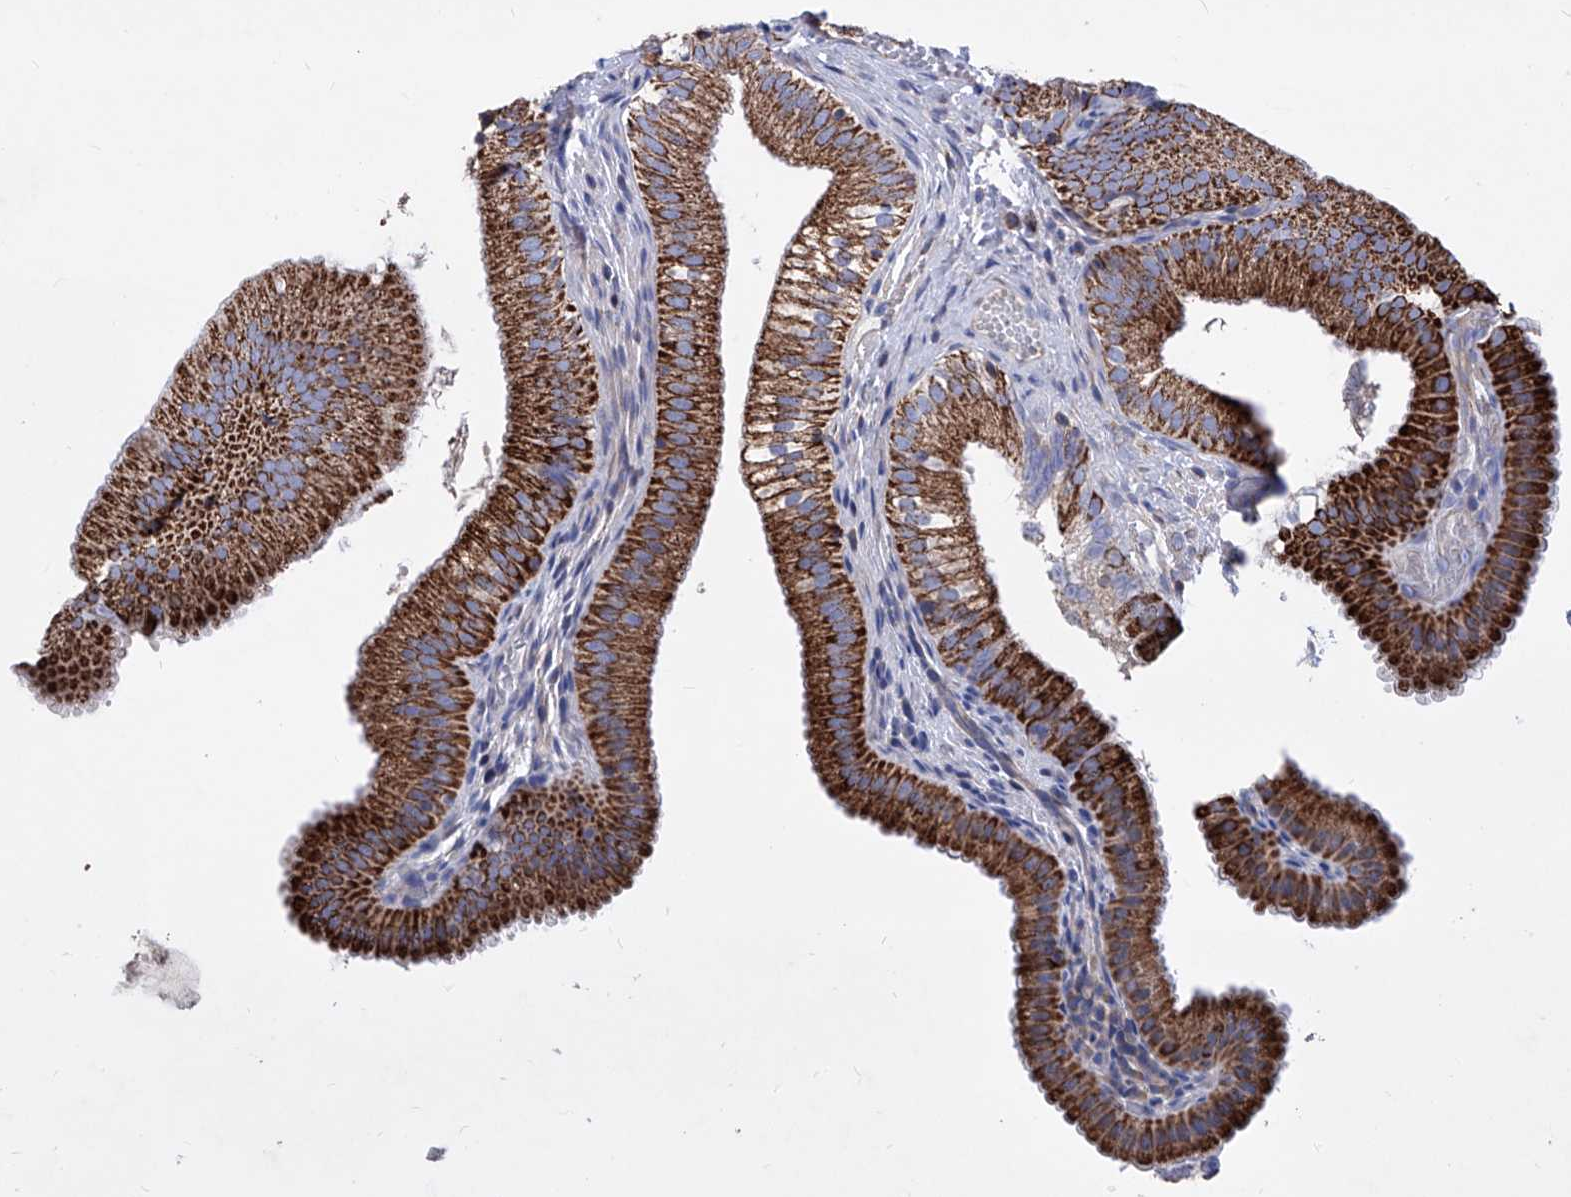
{"staining": {"intensity": "strong", "quantity": ">75%", "location": "cytoplasmic/membranous"}, "tissue": "gallbladder", "cell_type": "Glandular cells", "image_type": "normal", "snomed": [{"axis": "morphology", "description": "Normal tissue, NOS"}, {"axis": "topography", "description": "Gallbladder"}], "caption": "Protein expression analysis of unremarkable human gallbladder reveals strong cytoplasmic/membranous positivity in about >75% of glandular cells. (IHC, brightfield microscopy, high magnification).", "gene": "HRNR", "patient": {"sex": "female", "age": 30}}